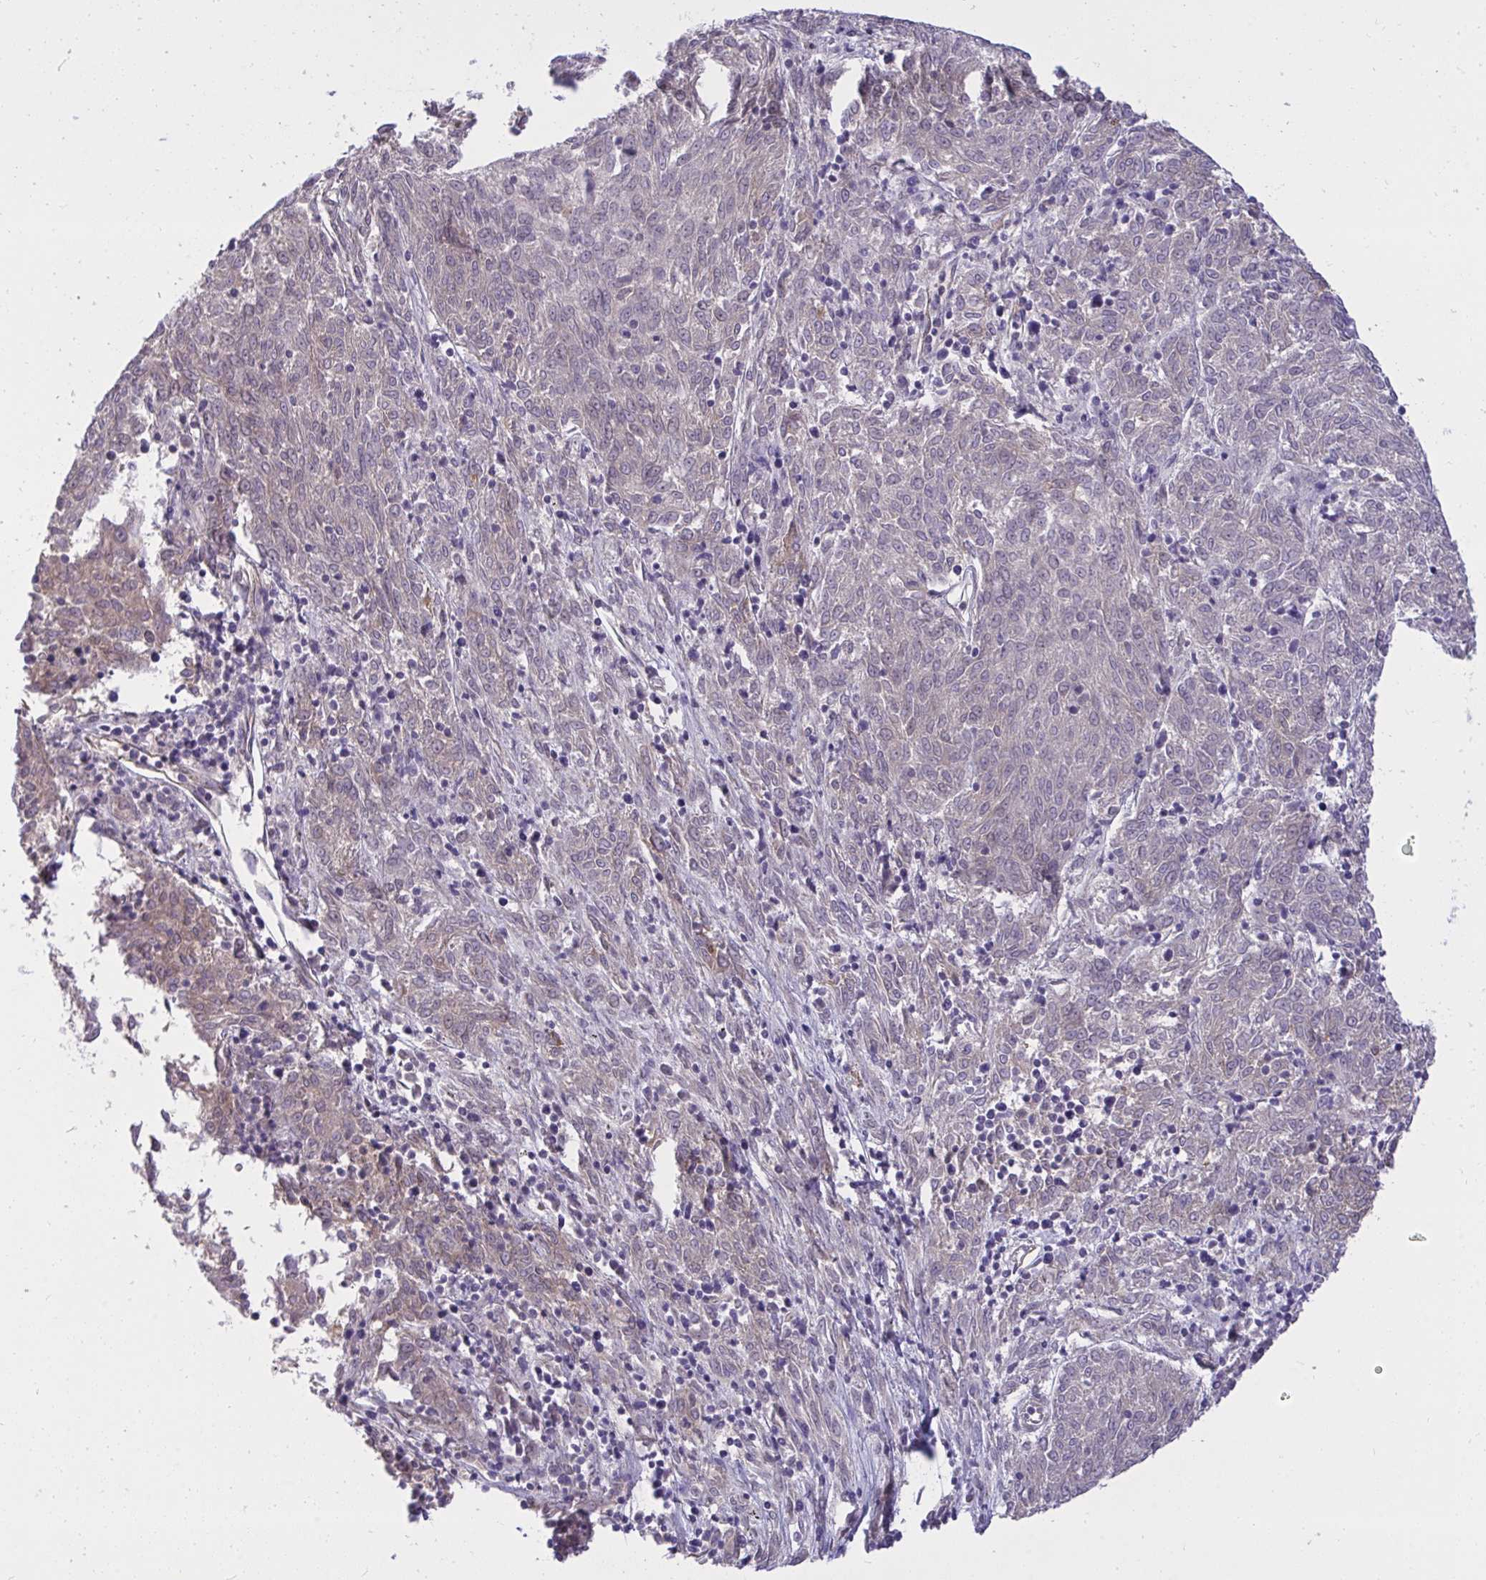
{"staining": {"intensity": "negative", "quantity": "none", "location": "none"}, "tissue": "melanoma", "cell_type": "Tumor cells", "image_type": "cancer", "snomed": [{"axis": "morphology", "description": "Malignant melanoma, NOS"}, {"axis": "topography", "description": "Skin"}], "caption": "Malignant melanoma was stained to show a protein in brown. There is no significant positivity in tumor cells.", "gene": "F2", "patient": {"sex": "female", "age": 72}}